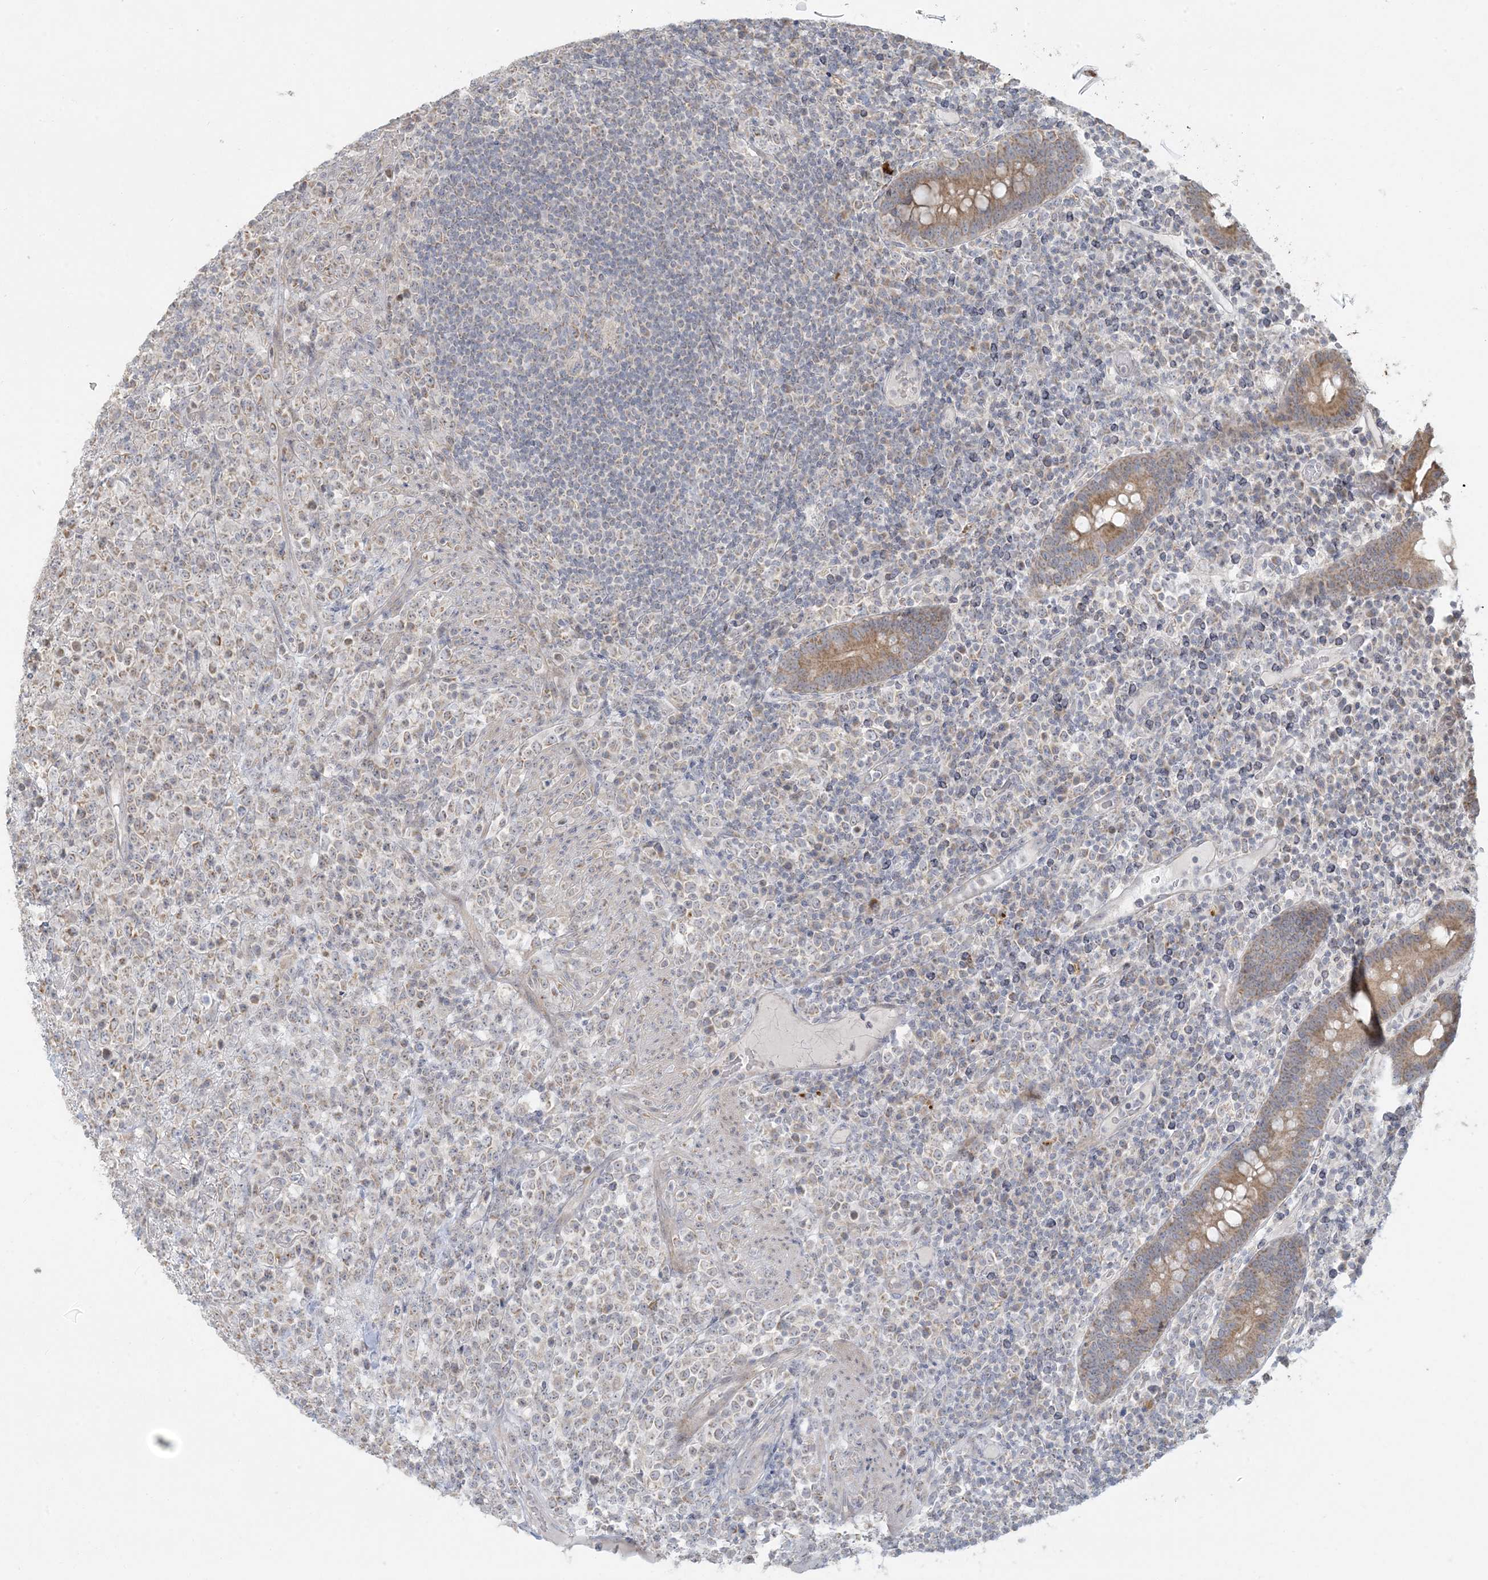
{"staining": {"intensity": "negative", "quantity": "none", "location": "none"}, "tissue": "lymphoma", "cell_type": "Tumor cells", "image_type": "cancer", "snomed": [{"axis": "morphology", "description": "Malignant lymphoma, non-Hodgkin's type, High grade"}, {"axis": "topography", "description": "Colon"}], "caption": "Lymphoma stained for a protein using immunohistochemistry (IHC) exhibits no positivity tumor cells.", "gene": "MCAT", "patient": {"sex": "female", "age": 53}}